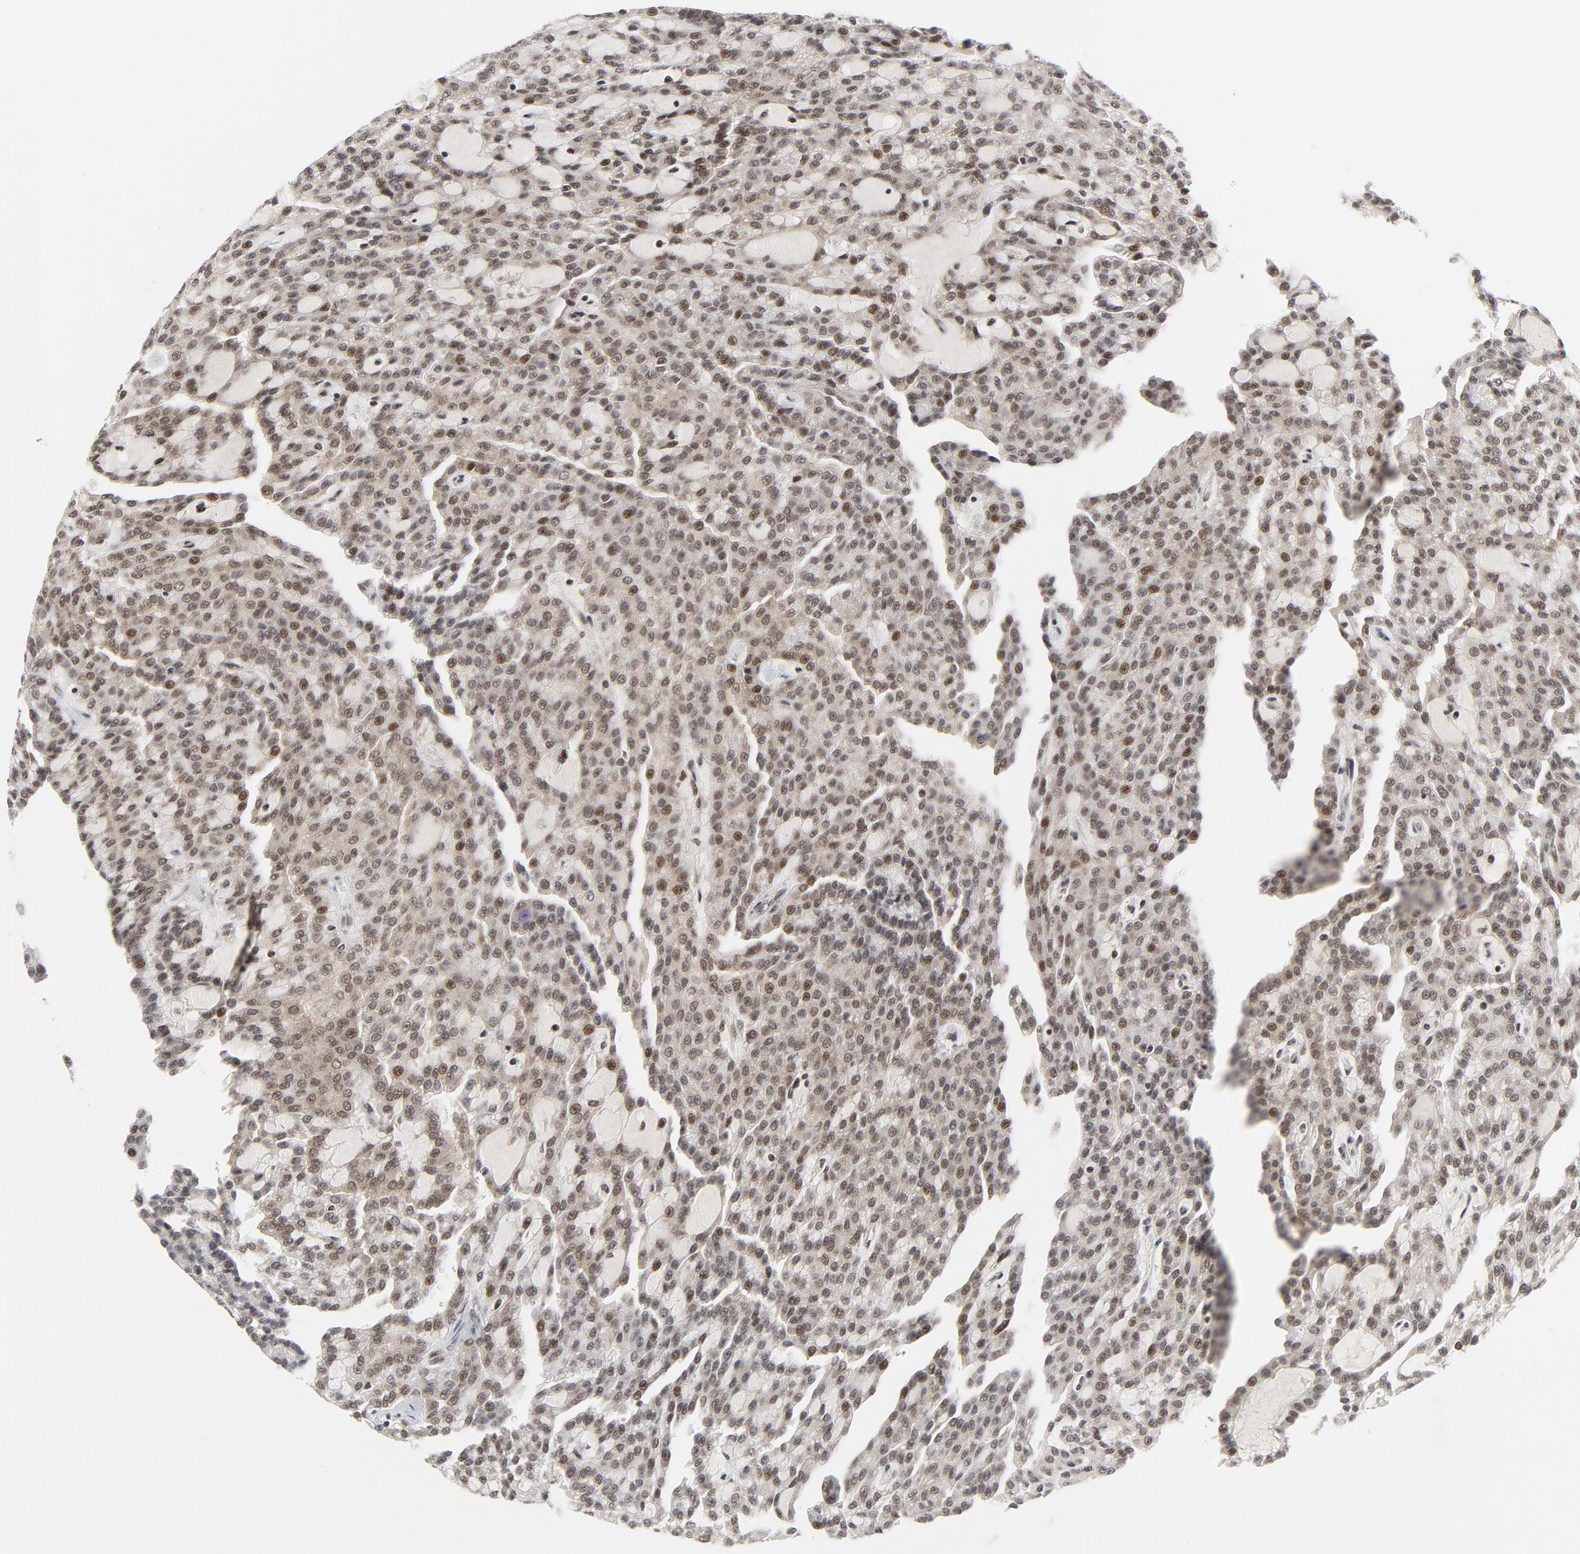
{"staining": {"intensity": "moderate", "quantity": ">75%", "location": "nuclear"}, "tissue": "renal cancer", "cell_type": "Tumor cells", "image_type": "cancer", "snomed": [{"axis": "morphology", "description": "Adenocarcinoma, NOS"}, {"axis": "topography", "description": "Kidney"}], "caption": "Moderate nuclear positivity for a protein is identified in about >75% of tumor cells of adenocarcinoma (renal) using immunohistochemistry.", "gene": "ERCC1", "patient": {"sex": "male", "age": 63}}